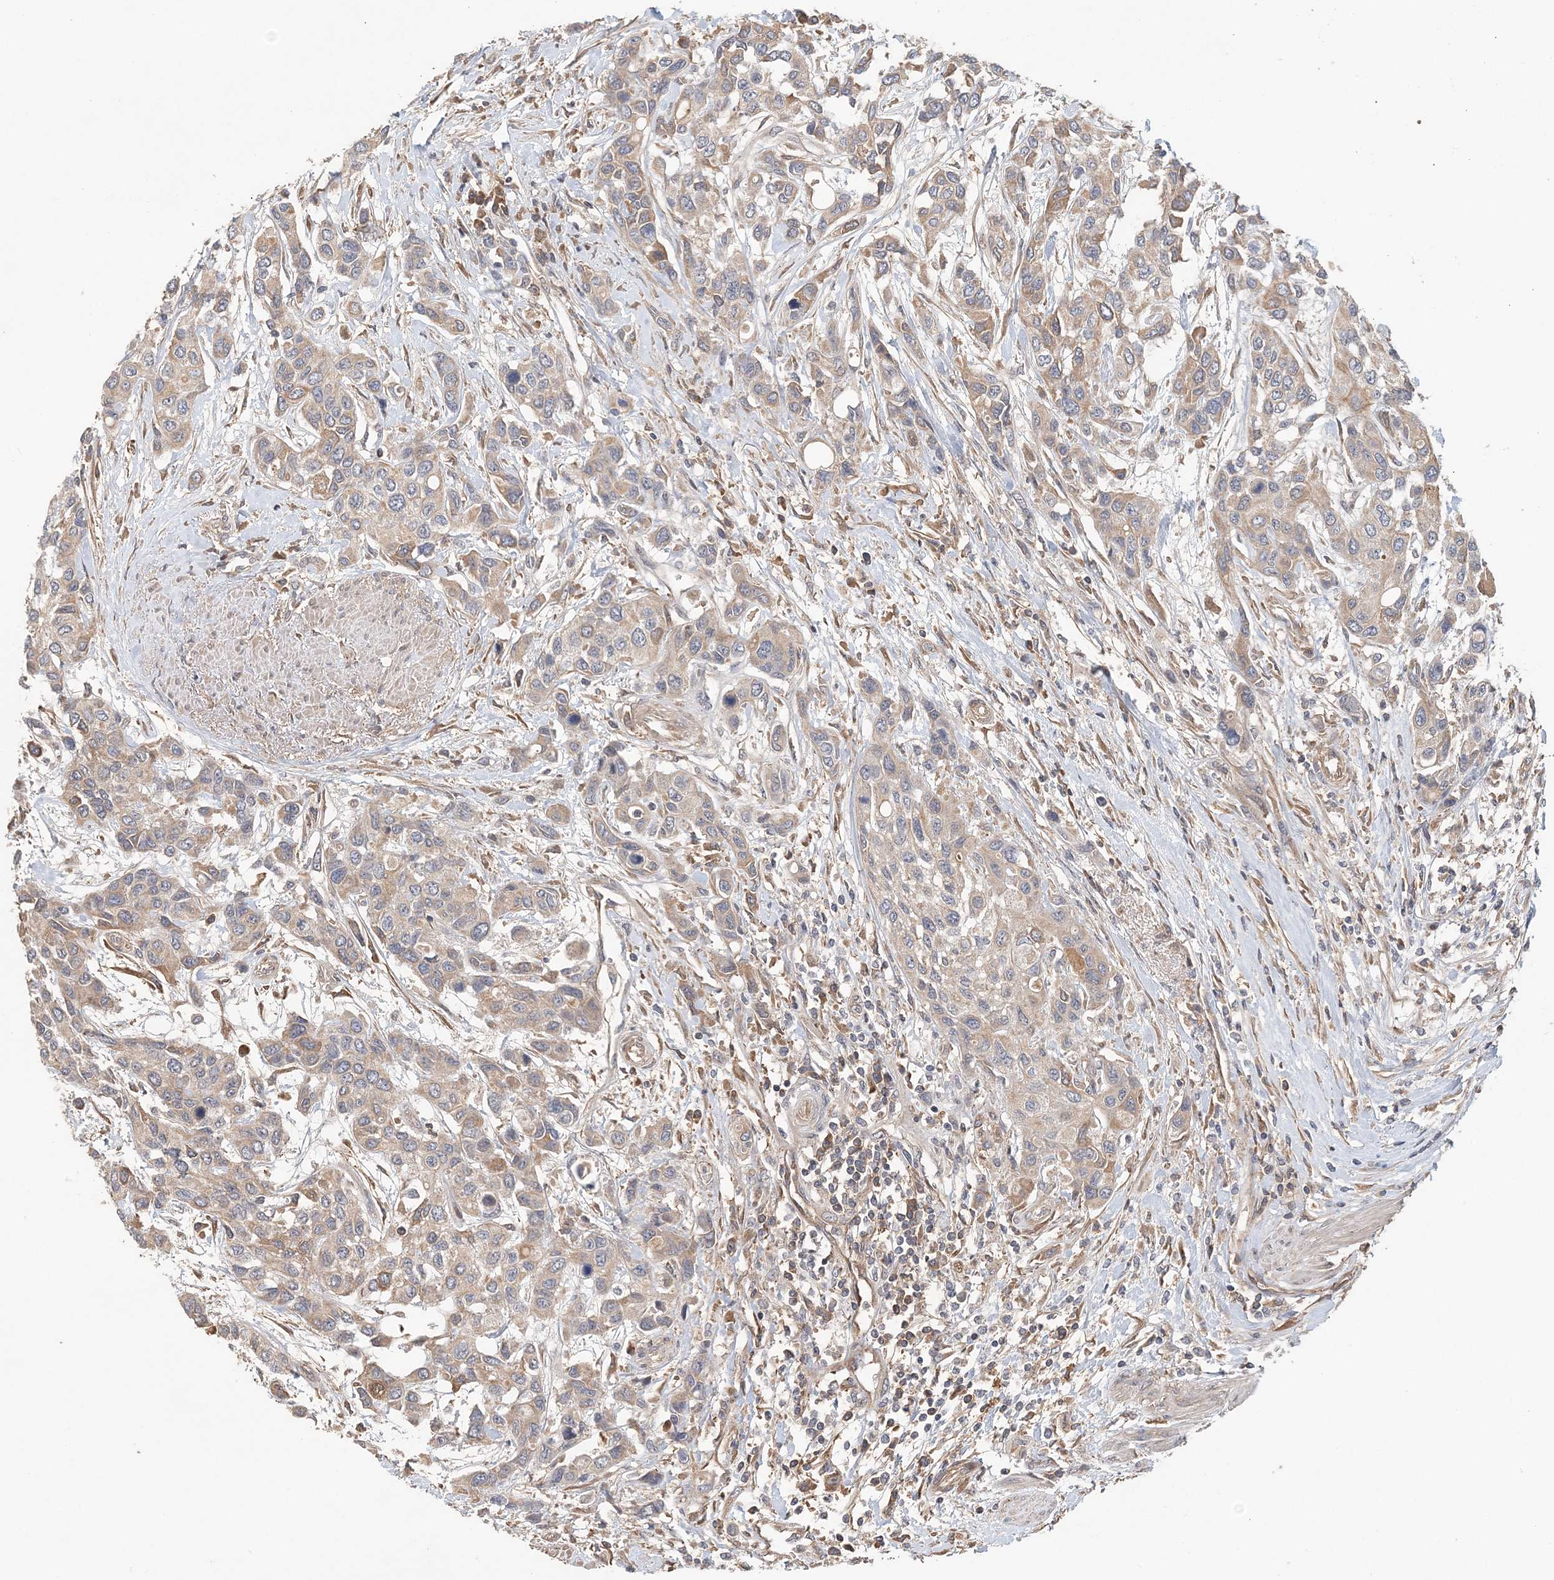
{"staining": {"intensity": "weak", "quantity": "25%-75%", "location": "cytoplasmic/membranous"}, "tissue": "urothelial cancer", "cell_type": "Tumor cells", "image_type": "cancer", "snomed": [{"axis": "morphology", "description": "Normal tissue, NOS"}, {"axis": "morphology", "description": "Urothelial carcinoma, High grade"}, {"axis": "topography", "description": "Vascular tissue"}, {"axis": "topography", "description": "Urinary bladder"}], "caption": "Immunohistochemistry of urothelial carcinoma (high-grade) shows low levels of weak cytoplasmic/membranous expression in about 25%-75% of tumor cells. The staining was performed using DAB (3,3'-diaminobenzidine), with brown indicating positive protein expression. Nuclei are stained blue with hematoxylin.", "gene": "SYCP3", "patient": {"sex": "female", "age": 56}}